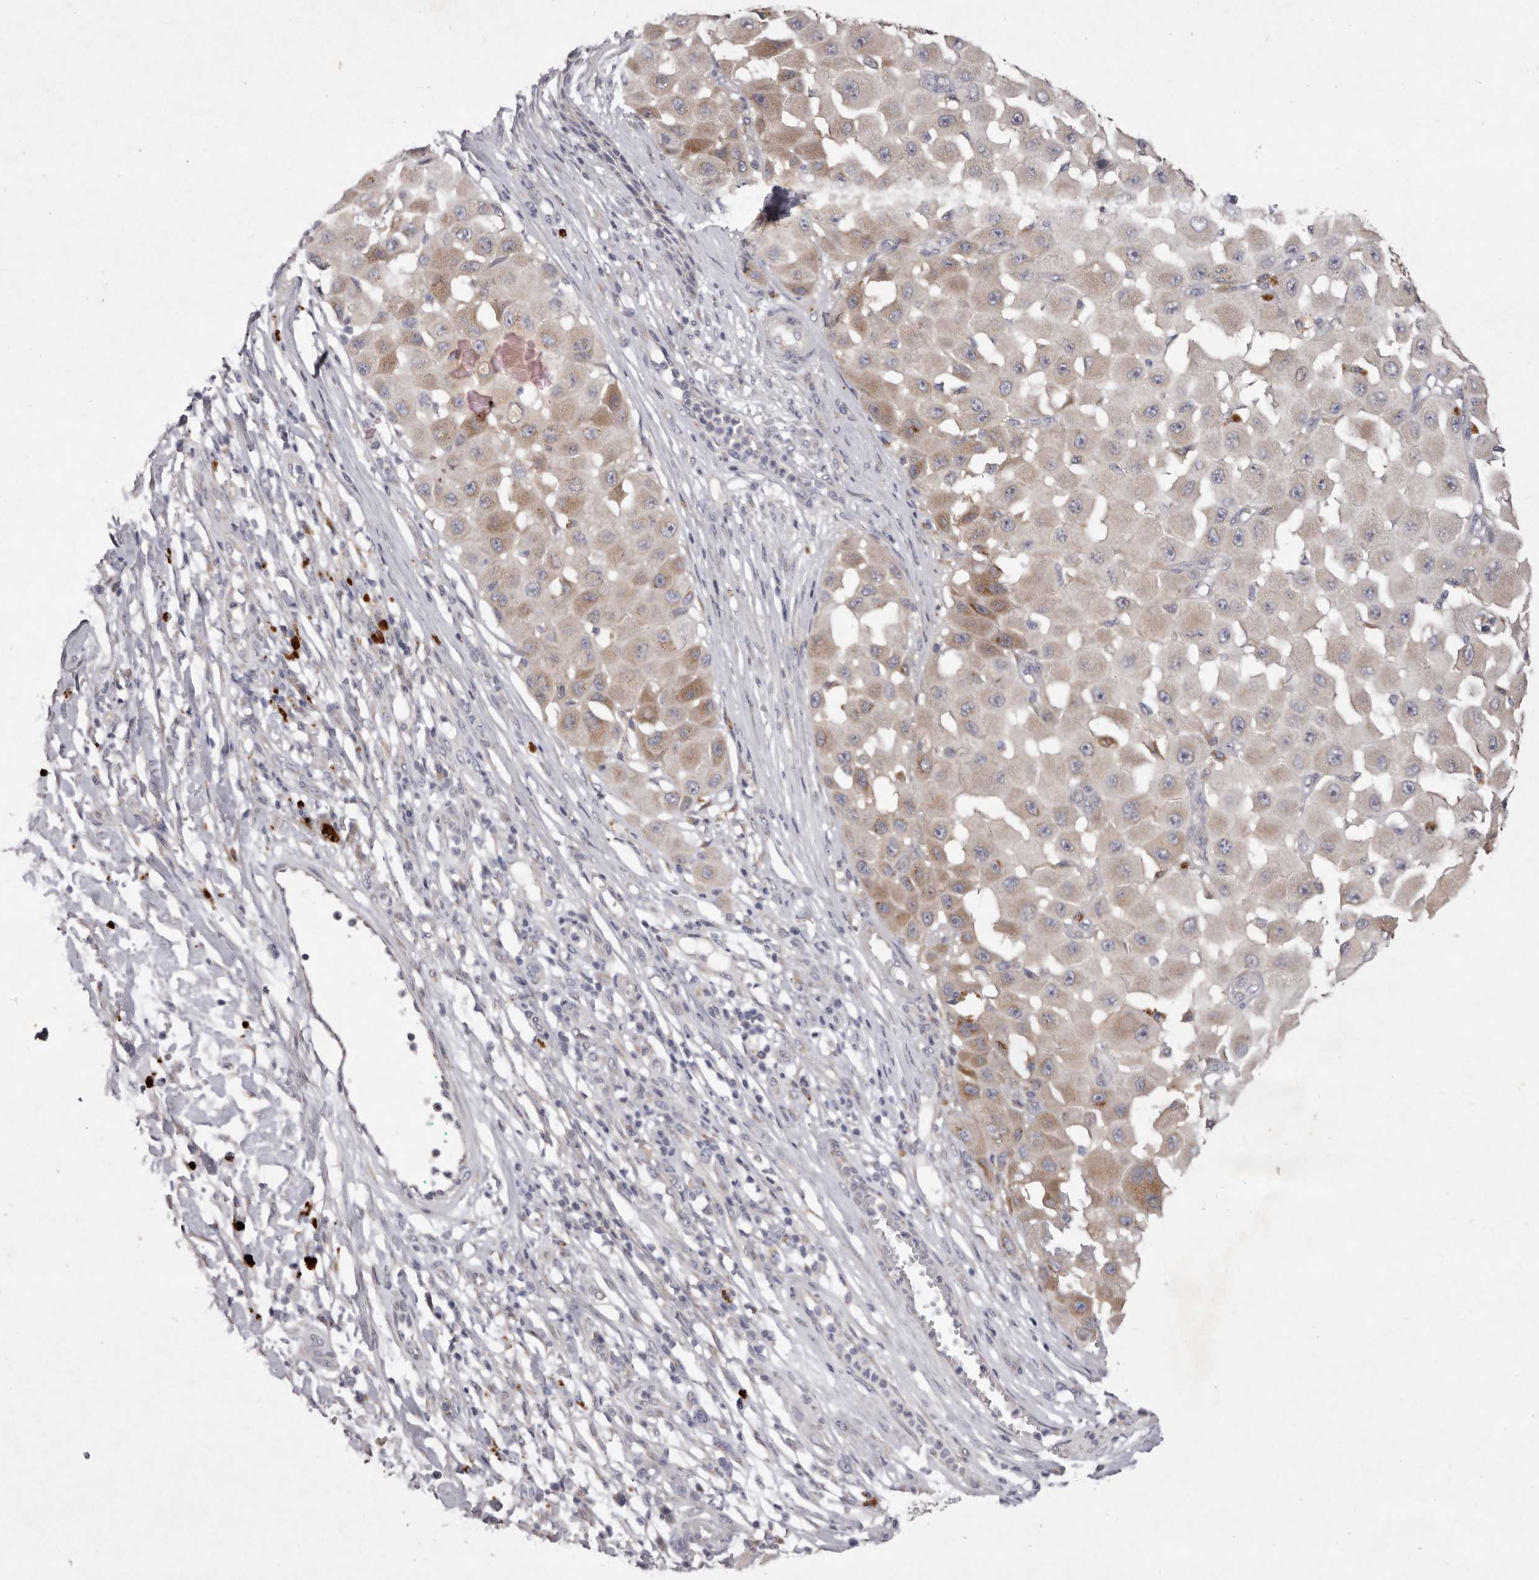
{"staining": {"intensity": "moderate", "quantity": "<25%", "location": "cytoplasmic/membranous"}, "tissue": "melanoma", "cell_type": "Tumor cells", "image_type": "cancer", "snomed": [{"axis": "morphology", "description": "Malignant melanoma, NOS"}, {"axis": "topography", "description": "Skin"}], "caption": "This is a micrograph of immunohistochemistry (IHC) staining of malignant melanoma, which shows moderate positivity in the cytoplasmic/membranous of tumor cells.", "gene": "P2RX6", "patient": {"sex": "female", "age": 81}}